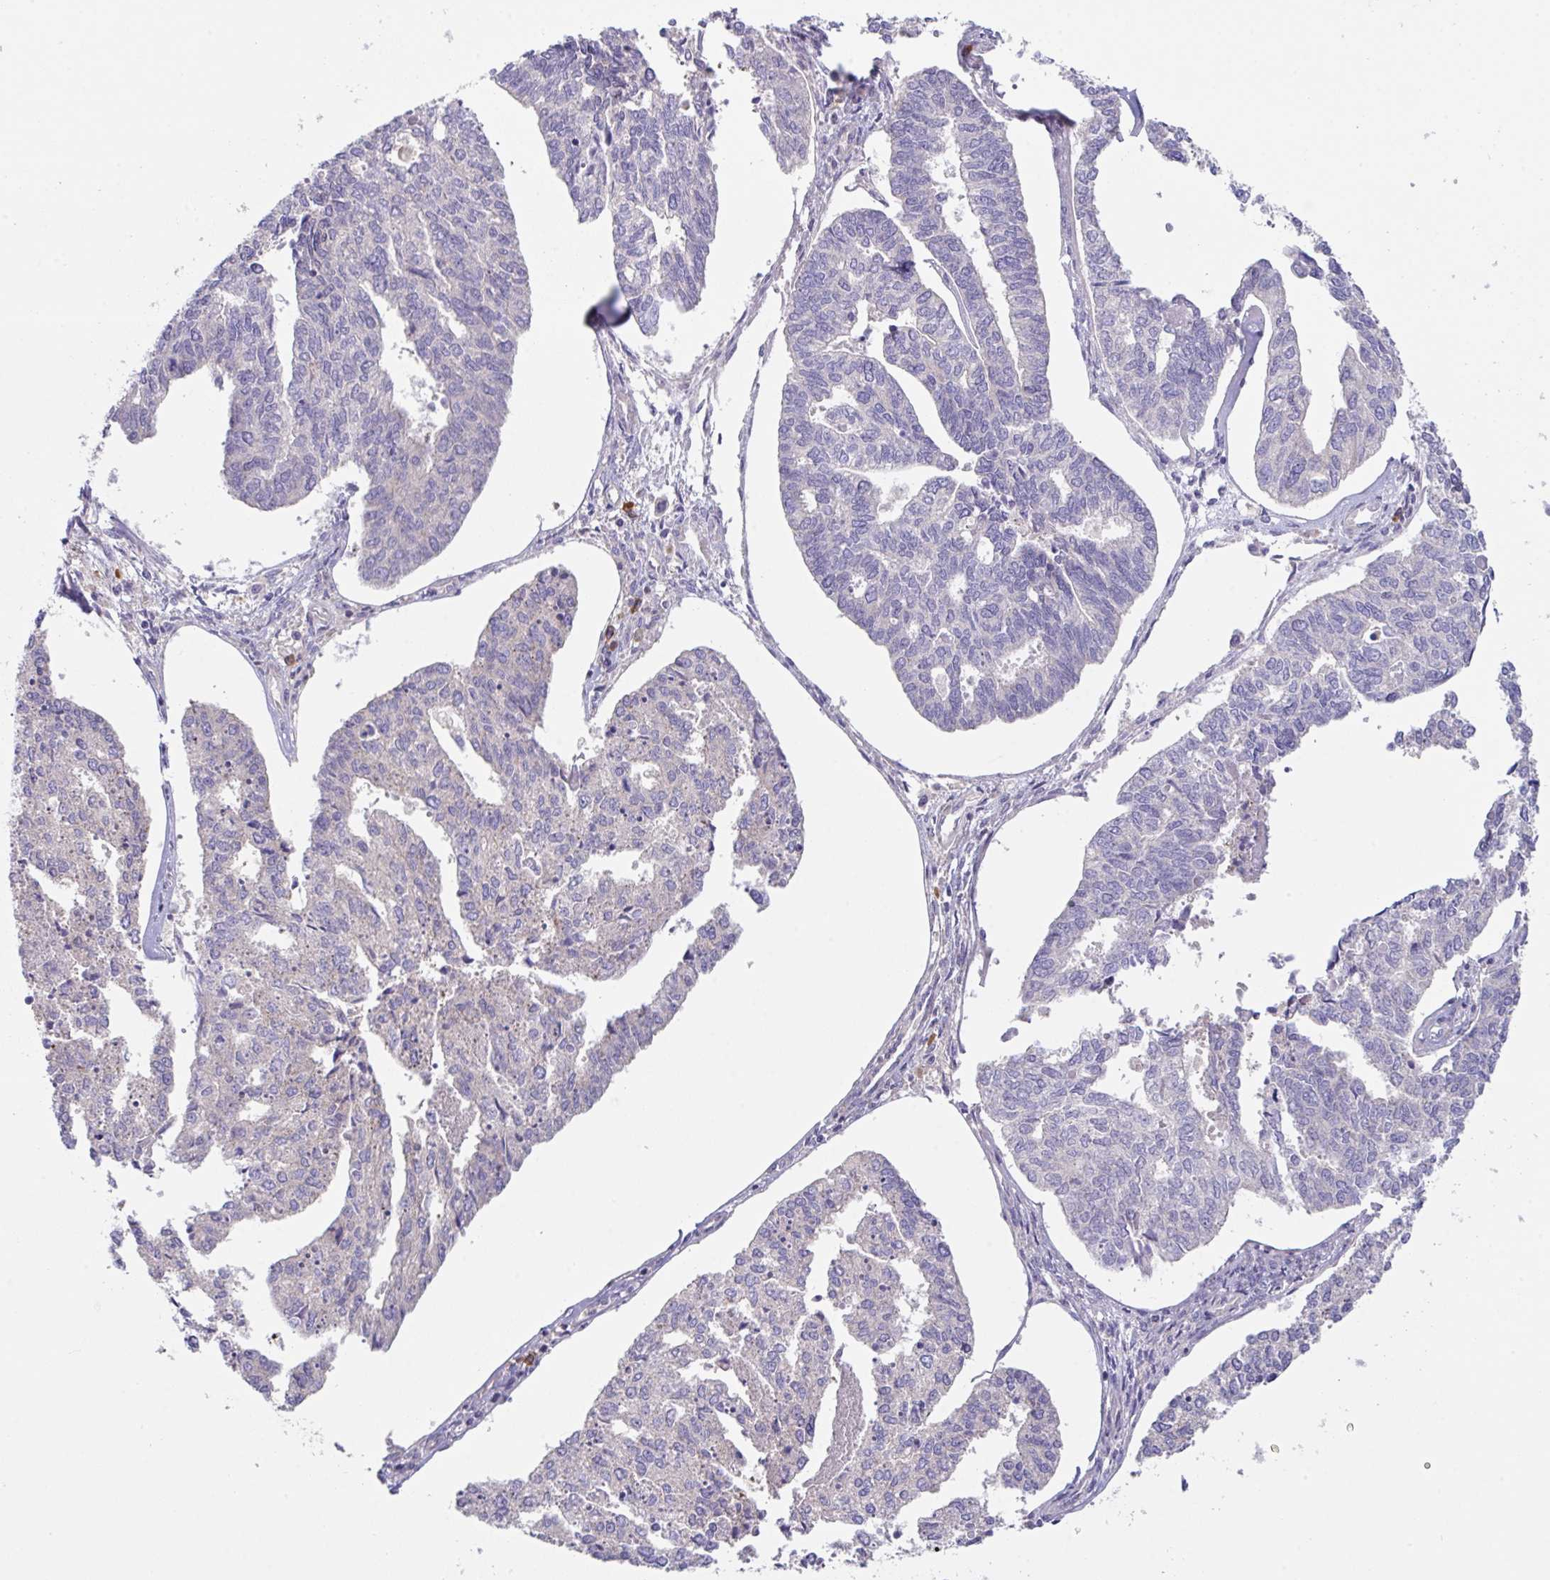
{"staining": {"intensity": "negative", "quantity": "none", "location": "none"}, "tissue": "endometrial cancer", "cell_type": "Tumor cells", "image_type": "cancer", "snomed": [{"axis": "morphology", "description": "Adenocarcinoma, NOS"}, {"axis": "topography", "description": "Endometrium"}], "caption": "This is an immunohistochemistry (IHC) micrograph of endometrial adenocarcinoma. There is no positivity in tumor cells.", "gene": "YARS2", "patient": {"sex": "female", "age": 73}}